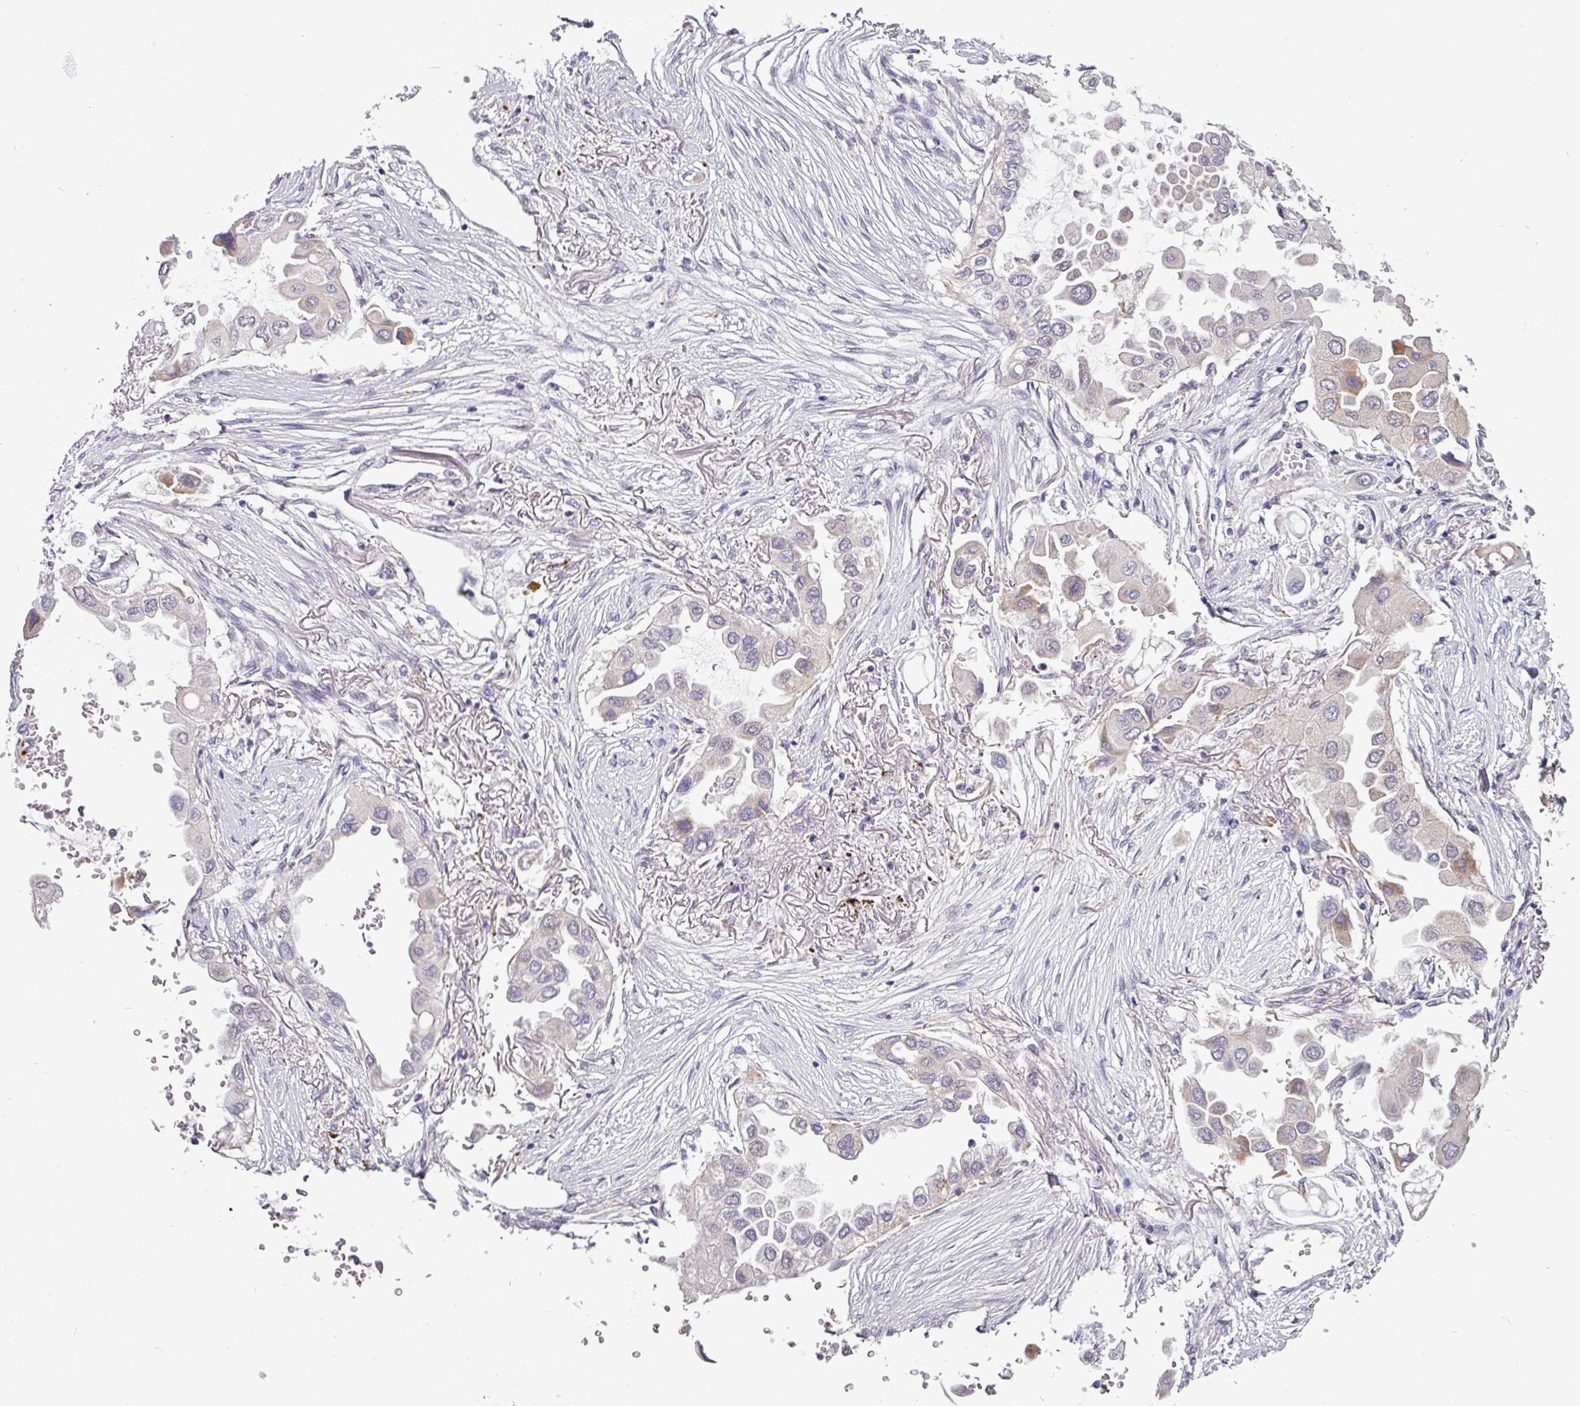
{"staining": {"intensity": "negative", "quantity": "none", "location": "none"}, "tissue": "lung cancer", "cell_type": "Tumor cells", "image_type": "cancer", "snomed": [{"axis": "morphology", "description": "Adenocarcinoma, NOS"}, {"axis": "topography", "description": "Lung"}], "caption": "Tumor cells show no significant positivity in lung cancer (adenocarcinoma). Brightfield microscopy of immunohistochemistry stained with DAB (brown) and hematoxylin (blue), captured at high magnification.", "gene": "SWSAP1", "patient": {"sex": "female", "age": 76}}